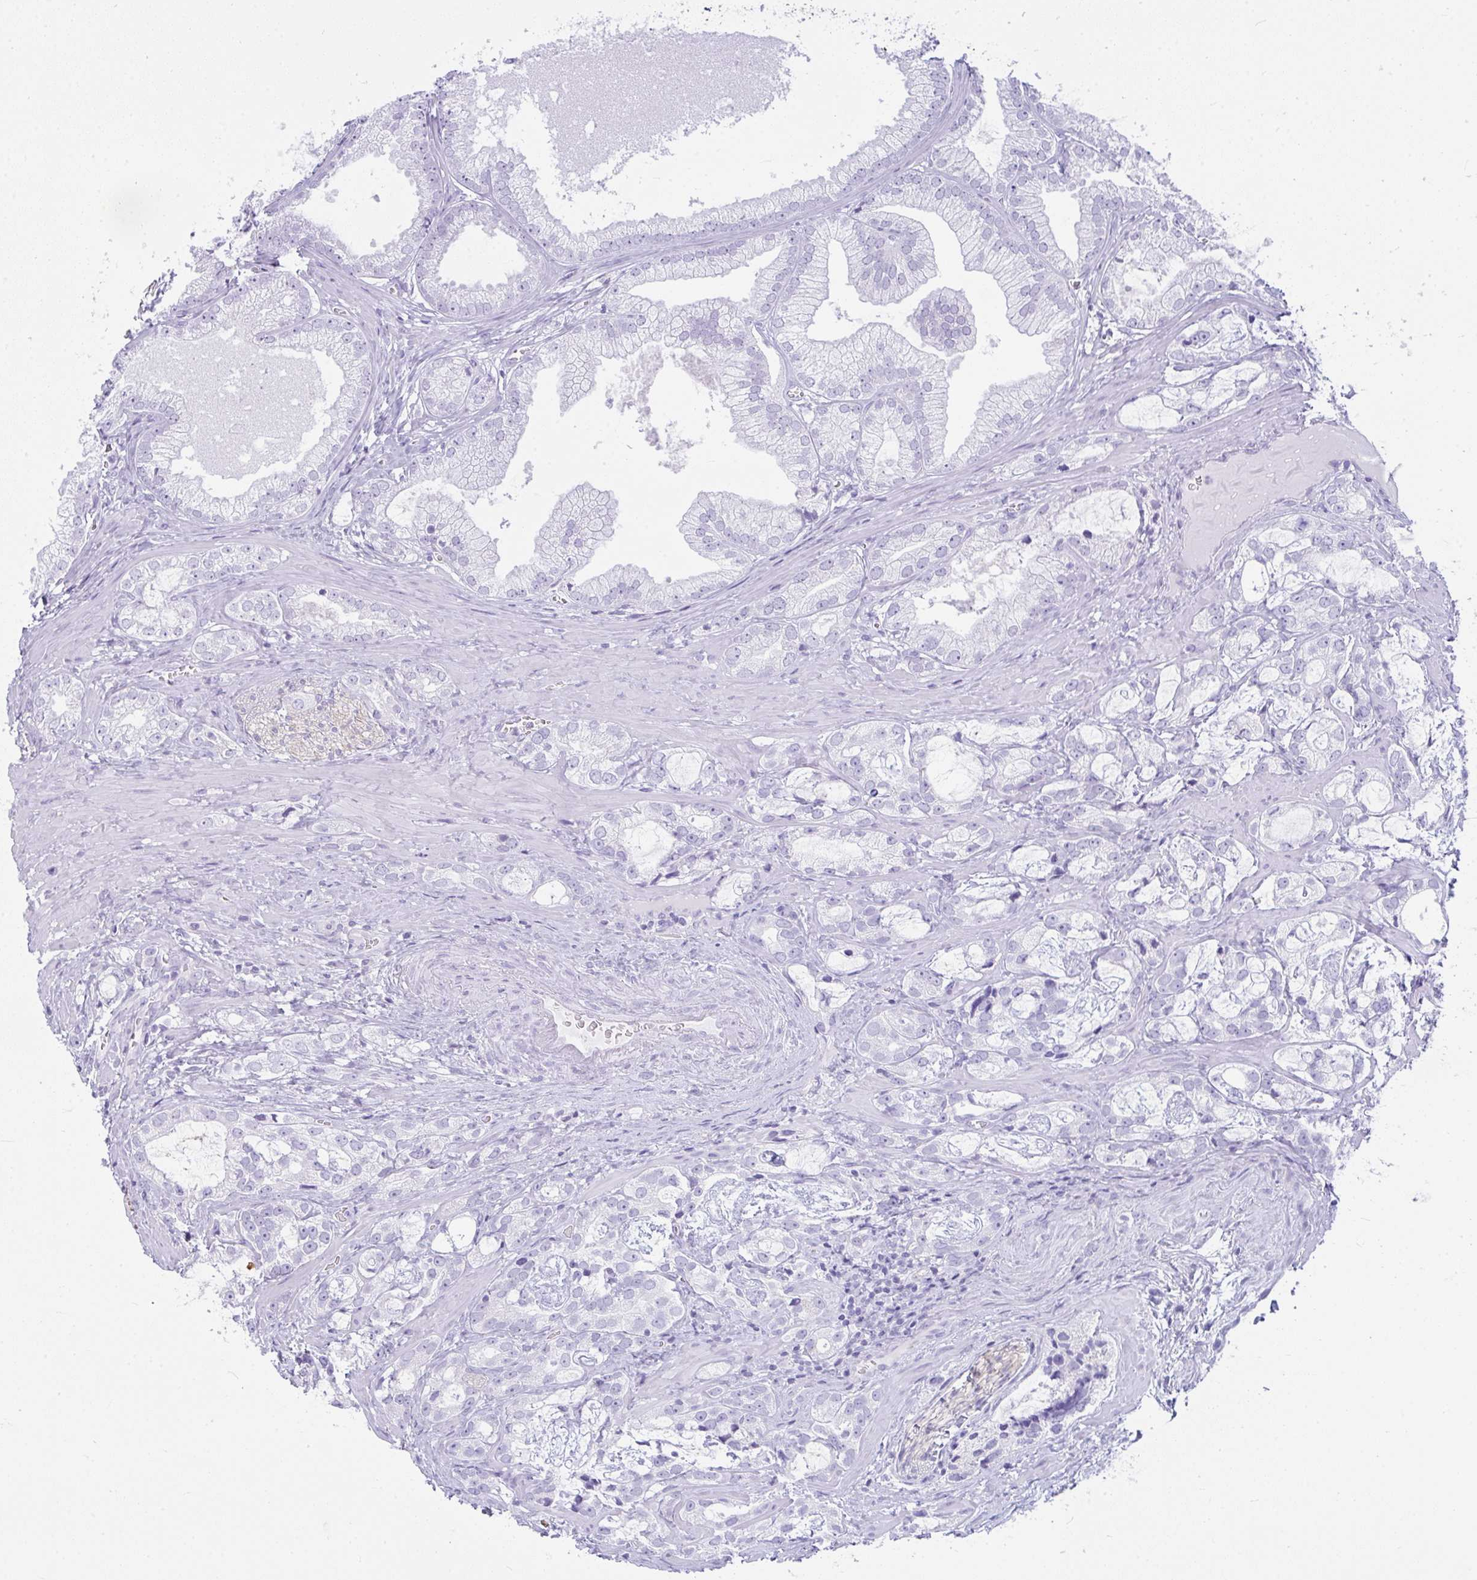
{"staining": {"intensity": "negative", "quantity": "none", "location": "none"}, "tissue": "prostate cancer", "cell_type": "Tumor cells", "image_type": "cancer", "snomed": [{"axis": "morphology", "description": "Adenocarcinoma, Medium grade"}, {"axis": "topography", "description": "Prostate"}], "caption": "Immunohistochemical staining of human adenocarcinoma (medium-grade) (prostate) shows no significant staining in tumor cells.", "gene": "RASL10A", "patient": {"sex": "male", "age": 57}}